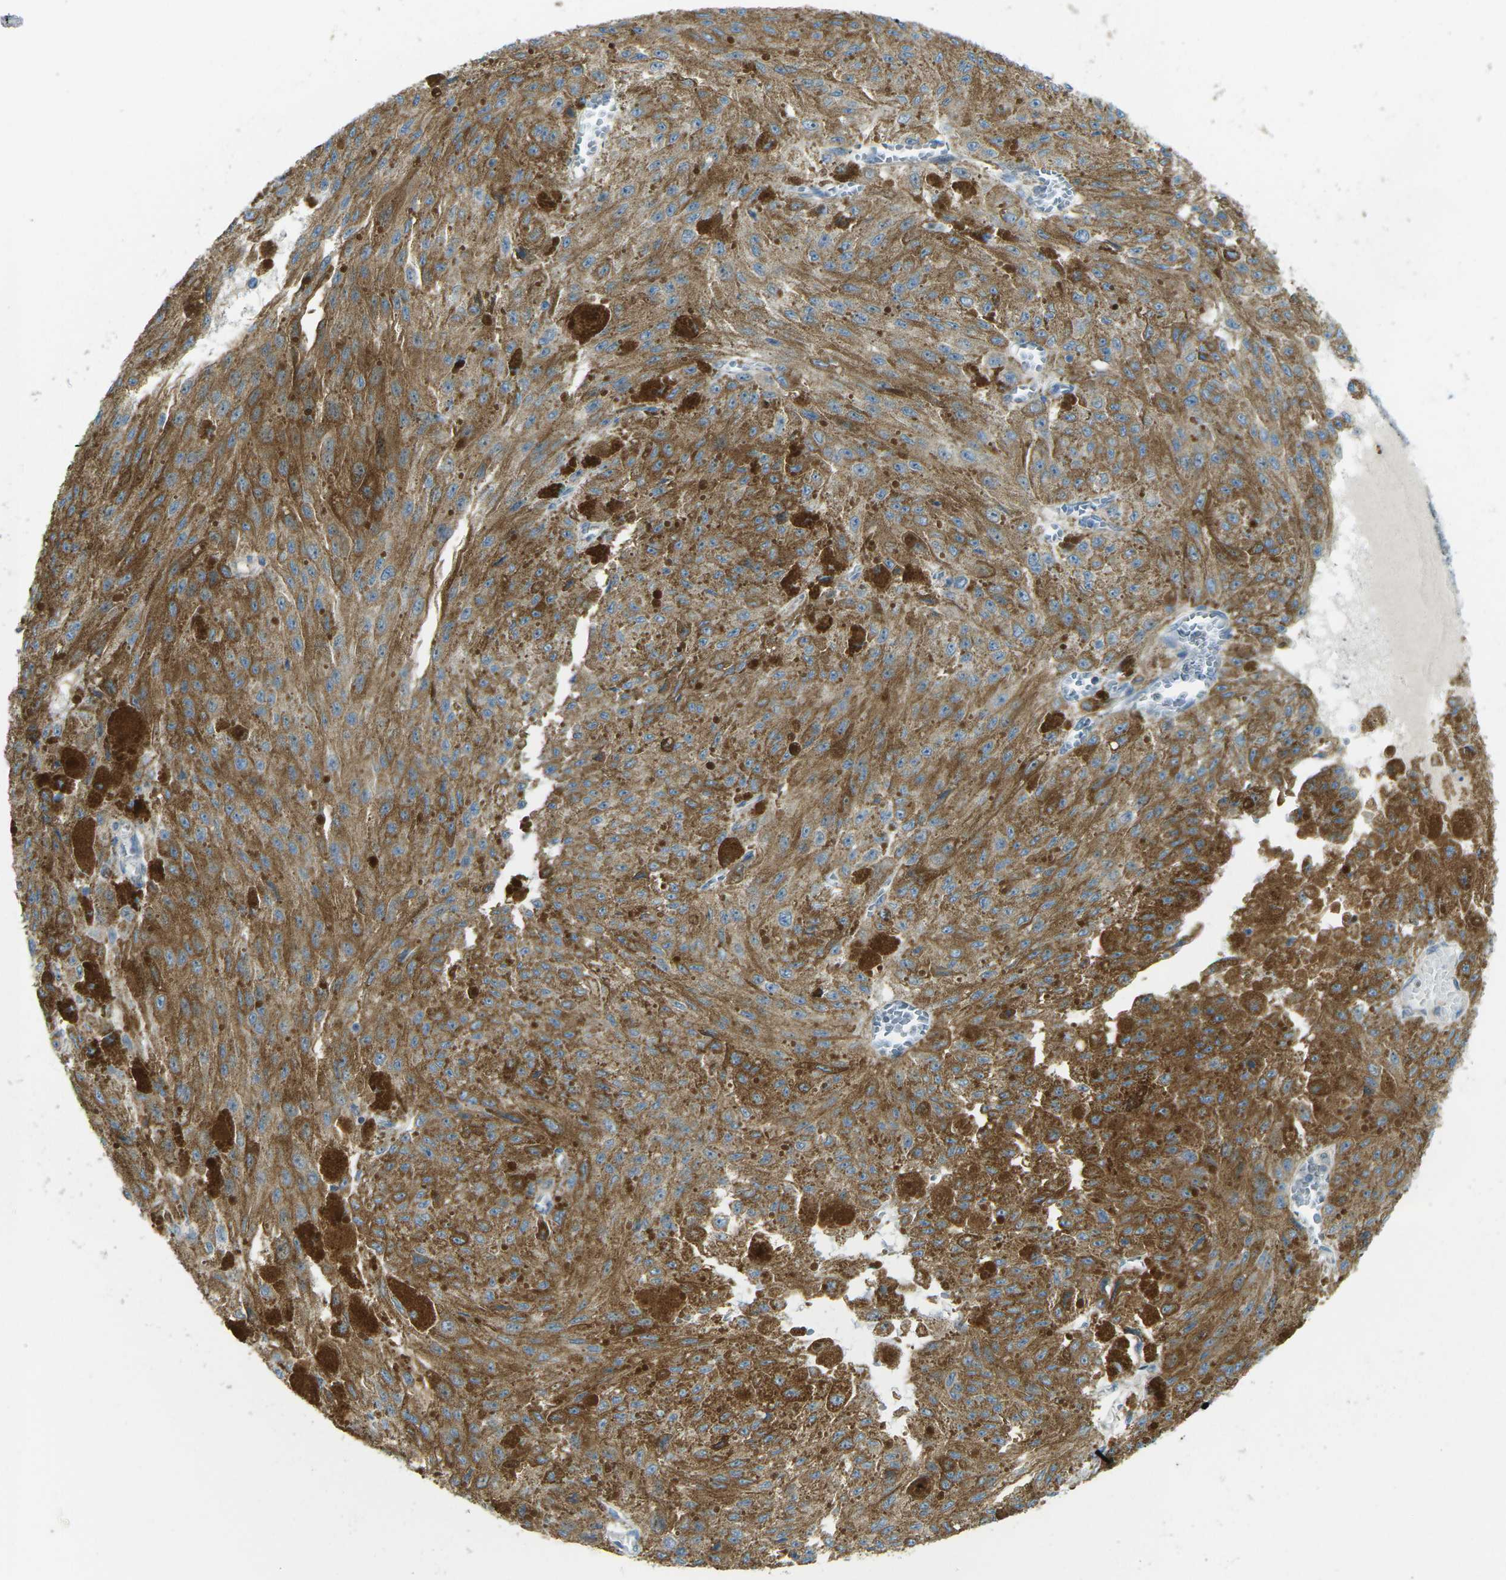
{"staining": {"intensity": "moderate", "quantity": "25%-75%", "location": "cytoplasmic/membranous"}, "tissue": "melanoma", "cell_type": "Tumor cells", "image_type": "cancer", "snomed": [{"axis": "morphology", "description": "Malignant melanoma, NOS"}, {"axis": "topography", "description": "Other"}], "caption": "Immunohistochemistry (IHC) (DAB (3,3'-diaminobenzidine)) staining of human malignant melanoma shows moderate cytoplasmic/membranous protein expression in approximately 25%-75% of tumor cells. The staining was performed using DAB (3,3'-diaminobenzidine) to visualize the protein expression in brown, while the nuclei were stained in blue with hematoxylin (Magnification: 20x).", "gene": "MYLK4", "patient": {"sex": "male", "age": 79}}